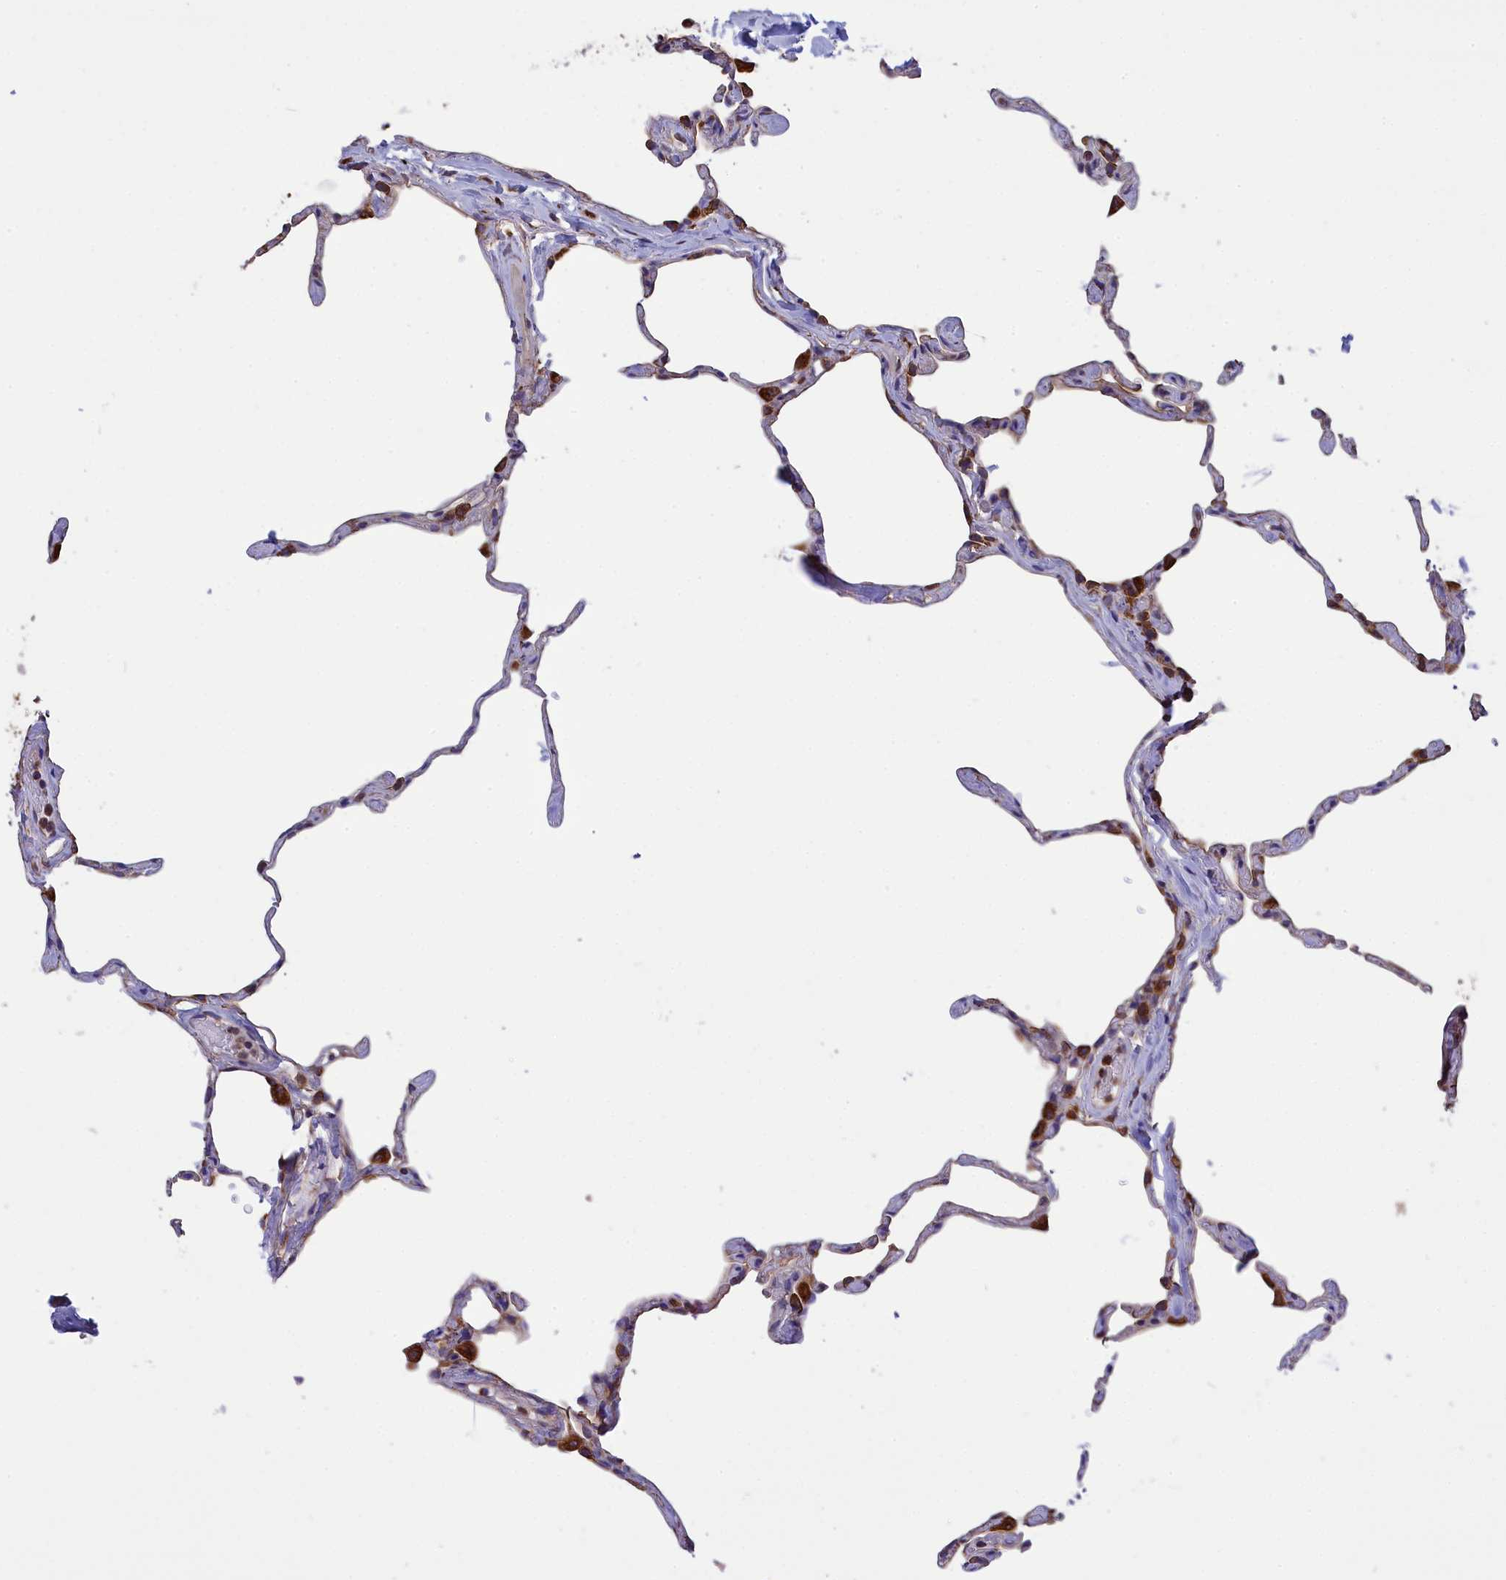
{"staining": {"intensity": "strong", "quantity": "<25%", "location": "cytoplasmic/membranous"}, "tissue": "lung", "cell_type": "Alveolar cells", "image_type": "normal", "snomed": [{"axis": "morphology", "description": "Normal tissue, NOS"}, {"axis": "topography", "description": "Lung"}], "caption": "Immunohistochemical staining of normal human lung demonstrates <25% levels of strong cytoplasmic/membranous protein staining in approximately <25% of alveolar cells.", "gene": "GATB", "patient": {"sex": "male", "age": 65}}